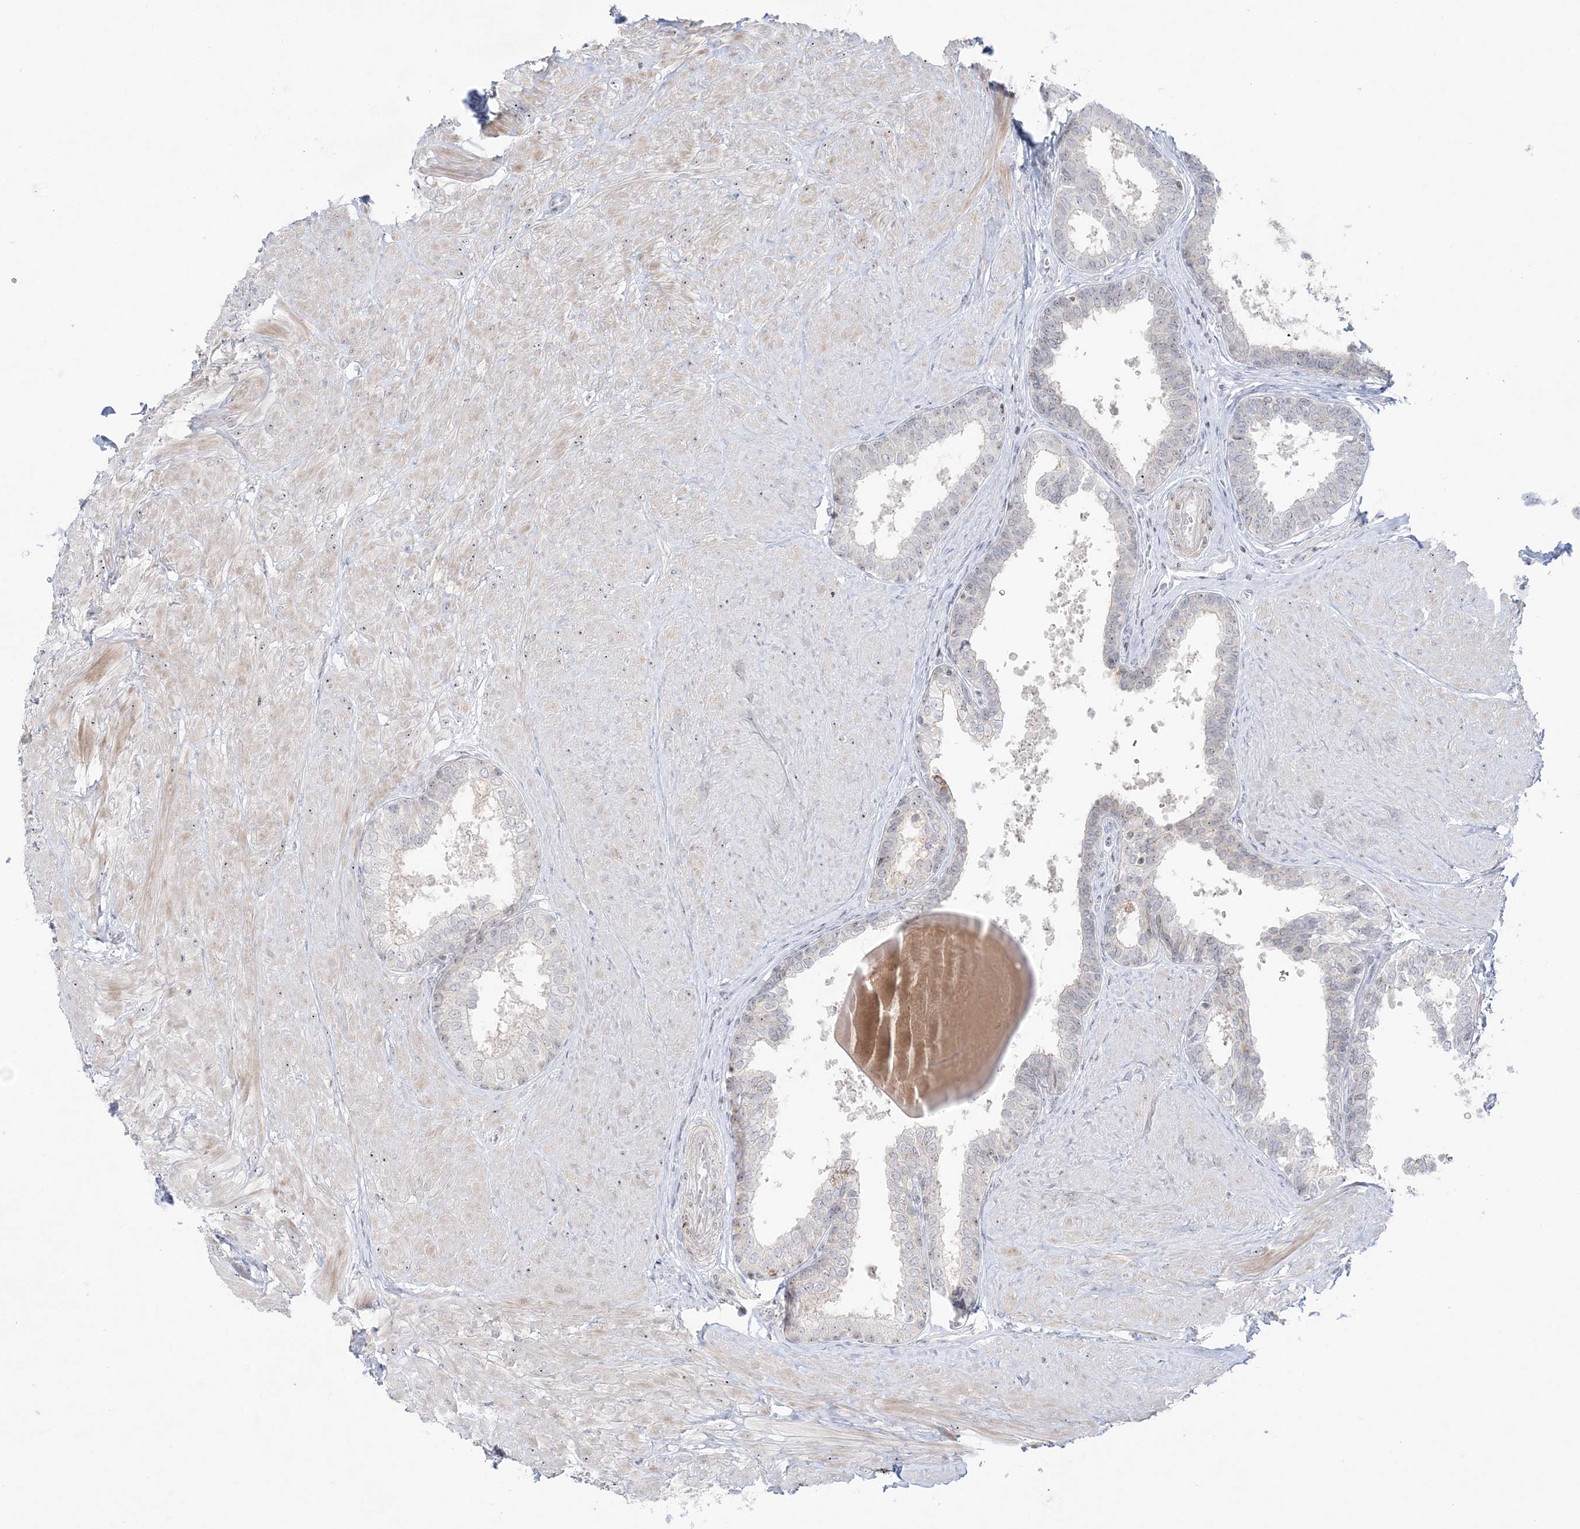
{"staining": {"intensity": "strong", "quantity": "<25%", "location": "cytoplasmic/membranous"}, "tissue": "prostate", "cell_type": "Glandular cells", "image_type": "normal", "snomed": [{"axis": "morphology", "description": "Normal tissue, NOS"}, {"axis": "topography", "description": "Prostate"}], "caption": "Immunohistochemistry (IHC) staining of unremarkable prostate, which displays medium levels of strong cytoplasmic/membranous positivity in about <25% of glandular cells indicating strong cytoplasmic/membranous protein staining. The staining was performed using DAB (3,3'-diaminobenzidine) (brown) for protein detection and nuclei were counterstained in hematoxylin (blue).", "gene": "SH3BP4", "patient": {"sex": "male", "age": 48}}